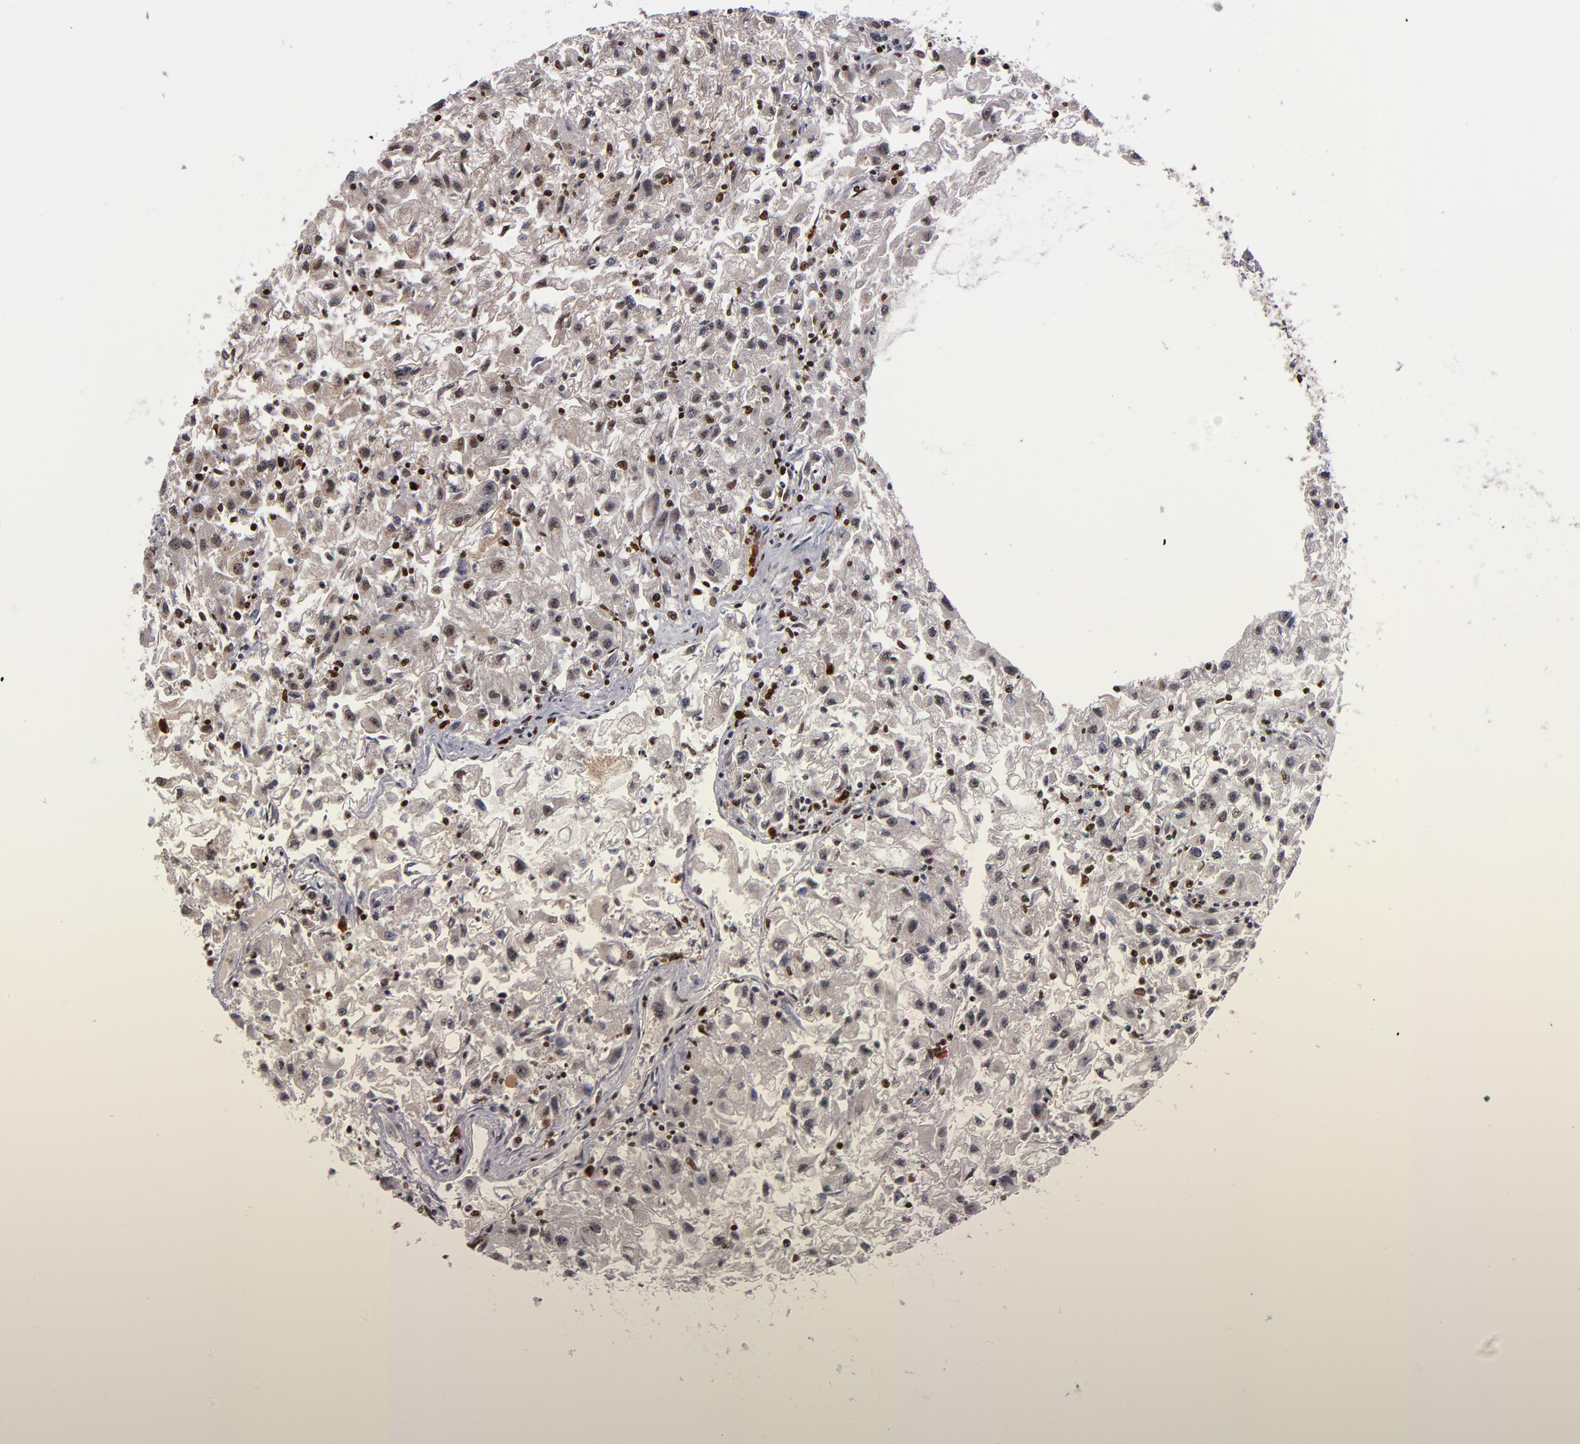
{"staining": {"intensity": "weak", "quantity": "<25%", "location": "nuclear"}, "tissue": "renal cancer", "cell_type": "Tumor cells", "image_type": "cancer", "snomed": [{"axis": "morphology", "description": "Adenocarcinoma, NOS"}, {"axis": "topography", "description": "Kidney"}], "caption": "The immunohistochemistry (IHC) image has no significant expression in tumor cells of adenocarcinoma (renal) tissue. (Brightfield microscopy of DAB immunohistochemistry at high magnification).", "gene": "KDM6A", "patient": {"sex": "male", "age": 59}}